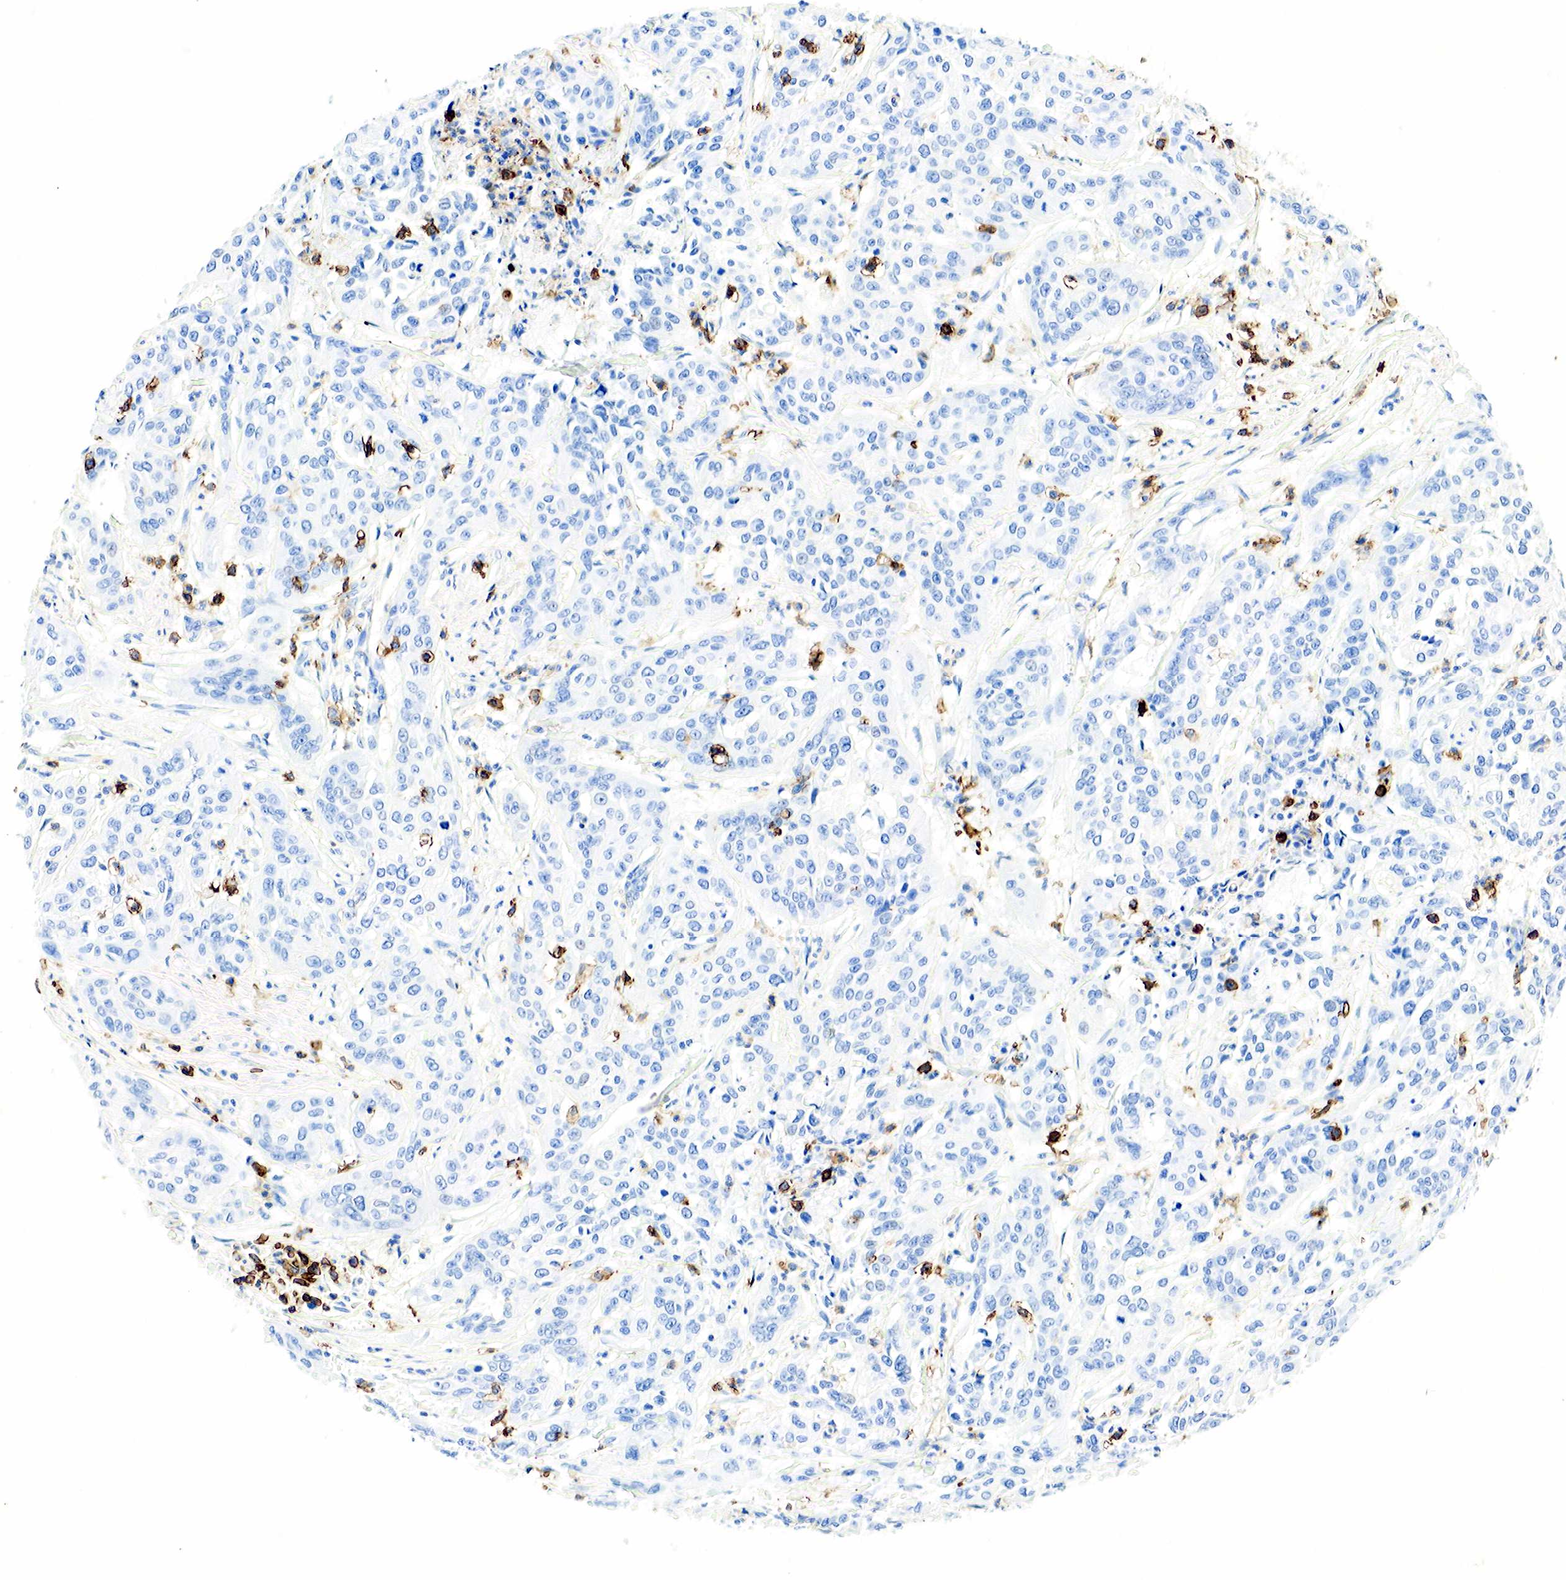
{"staining": {"intensity": "negative", "quantity": "none", "location": "none"}, "tissue": "cervical cancer", "cell_type": "Tumor cells", "image_type": "cancer", "snomed": [{"axis": "morphology", "description": "Squamous cell carcinoma, NOS"}, {"axis": "topography", "description": "Cervix"}], "caption": "The photomicrograph displays no significant expression in tumor cells of cervical cancer (squamous cell carcinoma). (DAB (3,3'-diaminobenzidine) immunohistochemistry (IHC), high magnification).", "gene": "PTPRC", "patient": {"sex": "female", "age": 41}}